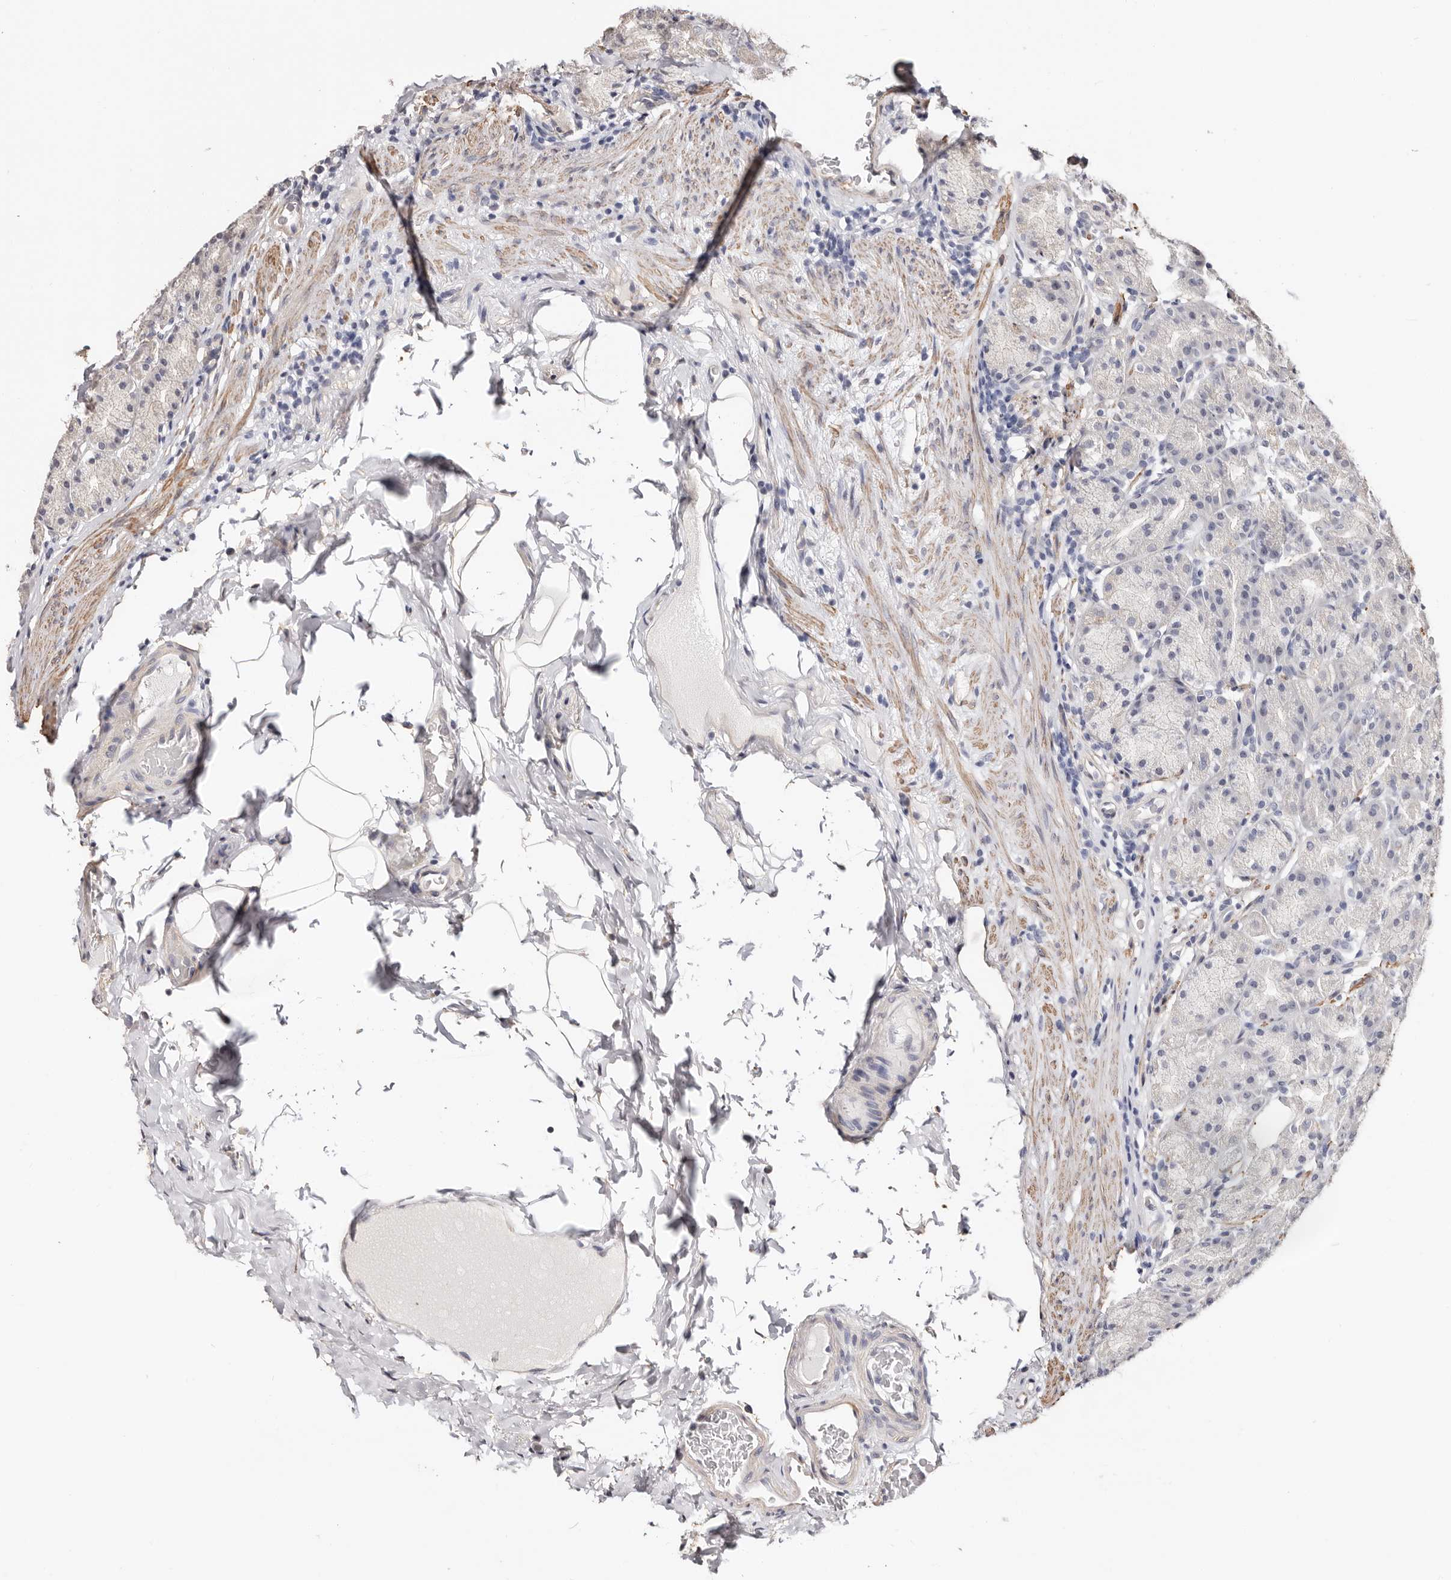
{"staining": {"intensity": "negative", "quantity": "none", "location": "none"}, "tissue": "stomach", "cell_type": "Glandular cells", "image_type": "normal", "snomed": [{"axis": "morphology", "description": "Normal tissue, NOS"}, {"axis": "topography", "description": "Stomach, upper"}], "caption": "IHC of benign stomach displays no positivity in glandular cells.", "gene": "TRIP13", "patient": {"sex": "male", "age": 68}}